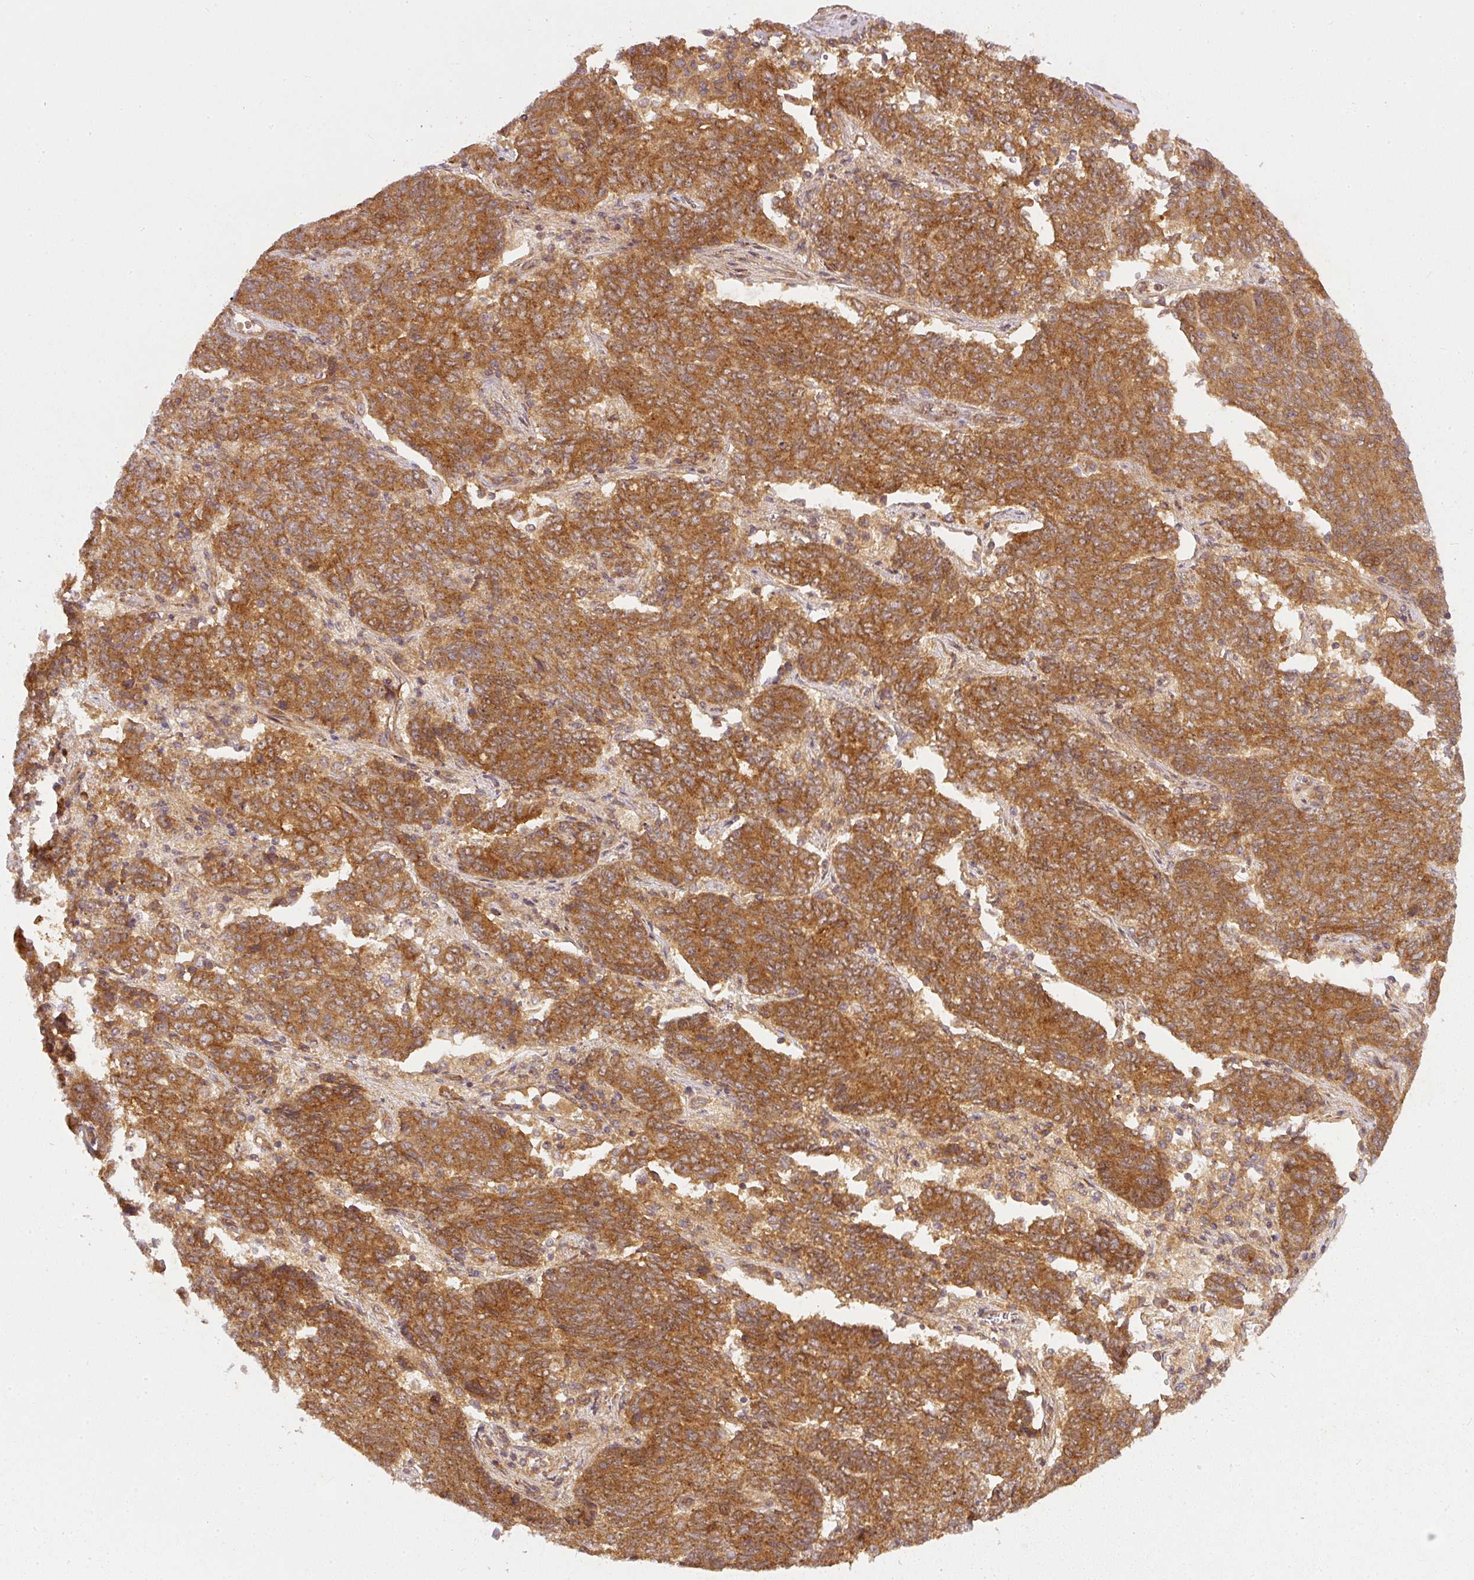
{"staining": {"intensity": "moderate", "quantity": ">75%", "location": "cytoplasmic/membranous"}, "tissue": "endometrial cancer", "cell_type": "Tumor cells", "image_type": "cancer", "snomed": [{"axis": "morphology", "description": "Adenocarcinoma, NOS"}, {"axis": "topography", "description": "Endometrium"}], "caption": "IHC of human adenocarcinoma (endometrial) shows medium levels of moderate cytoplasmic/membranous positivity in about >75% of tumor cells.", "gene": "ZNF580", "patient": {"sex": "female", "age": 80}}